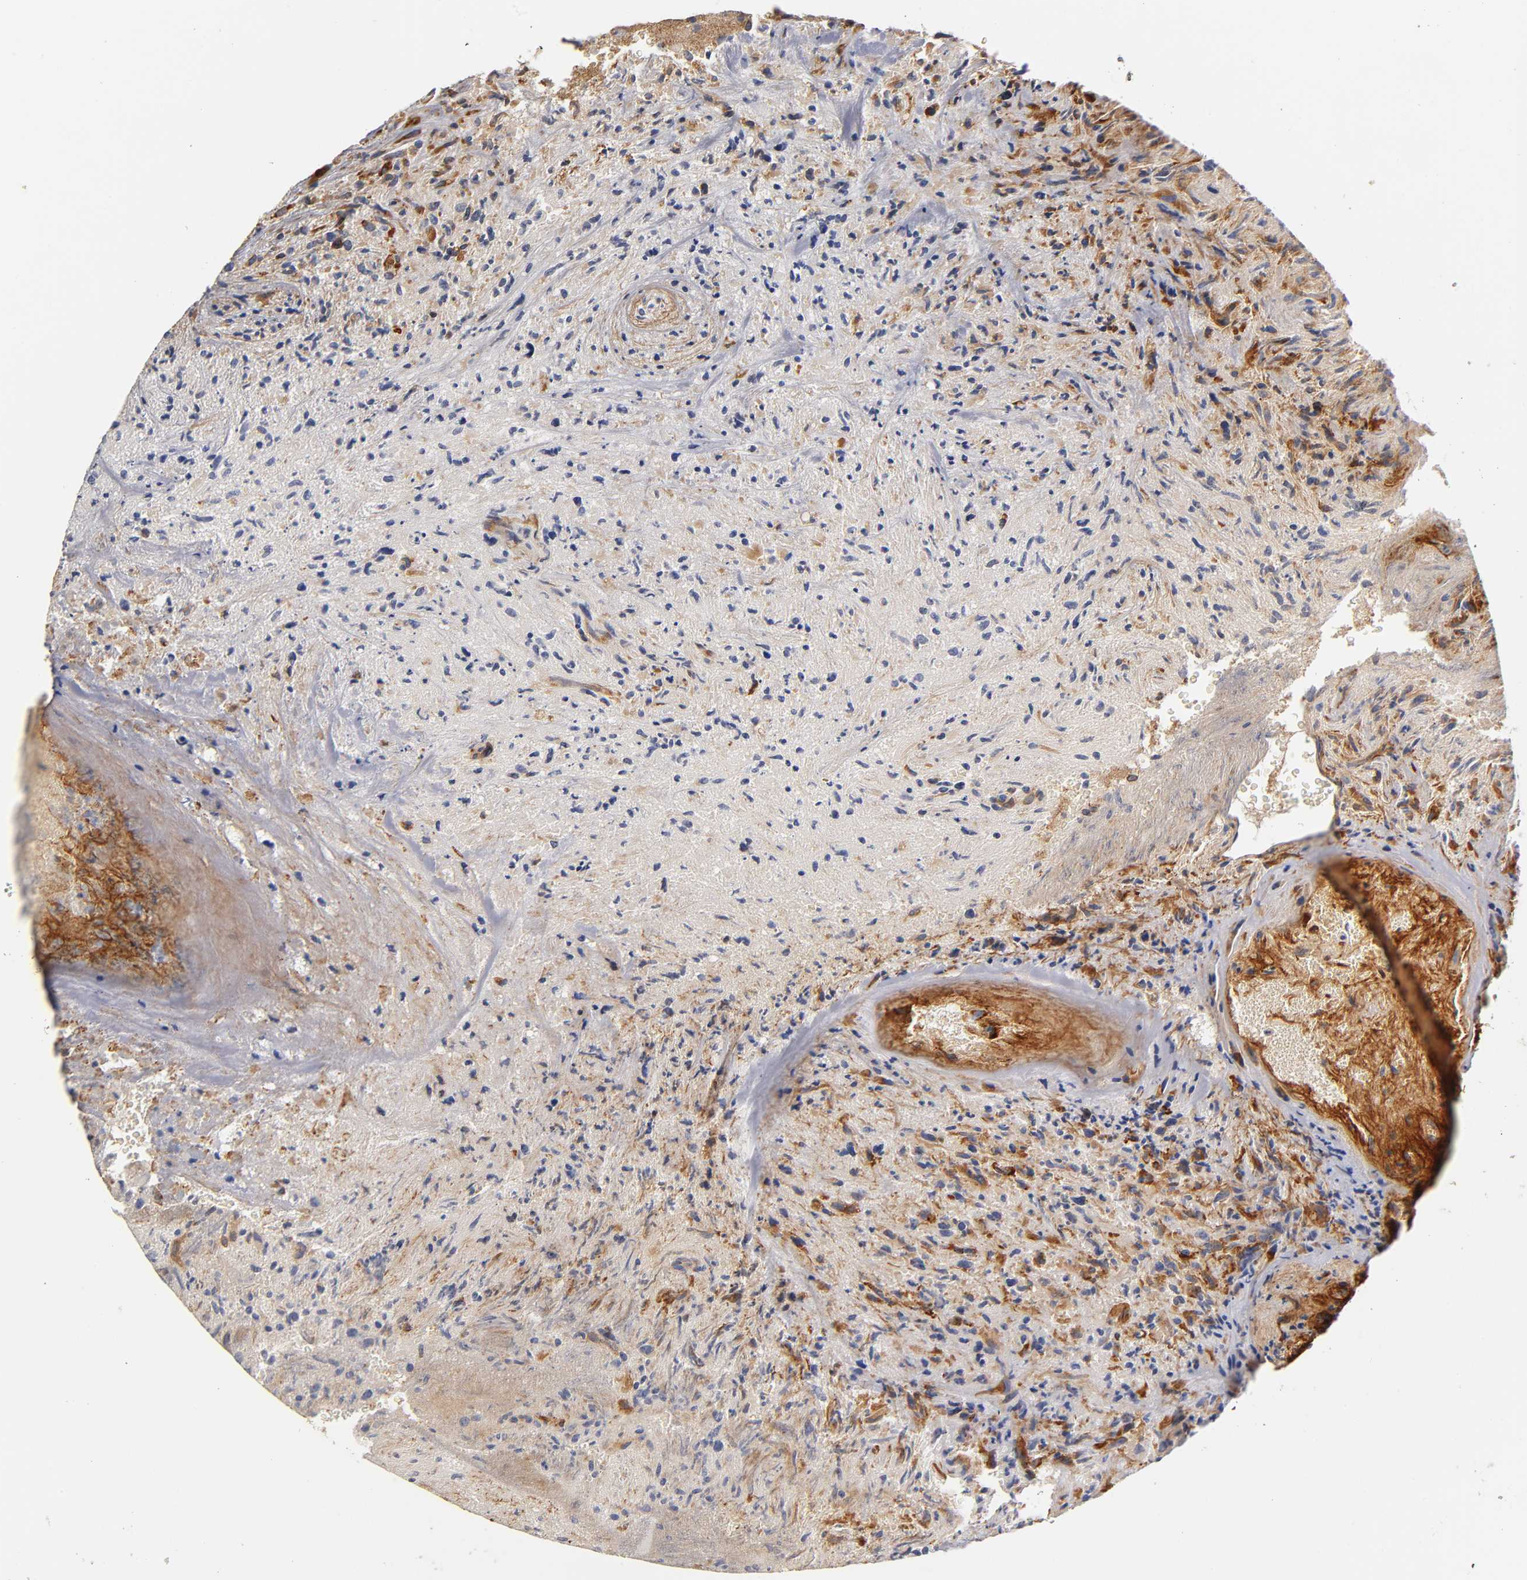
{"staining": {"intensity": "moderate", "quantity": "25%-75%", "location": "cytoplasmic/membranous"}, "tissue": "glioma", "cell_type": "Tumor cells", "image_type": "cancer", "snomed": [{"axis": "morphology", "description": "Normal tissue, NOS"}, {"axis": "morphology", "description": "Glioma, malignant, High grade"}, {"axis": "topography", "description": "Cerebral cortex"}], "caption": "Glioma stained with immunohistochemistry (IHC) reveals moderate cytoplasmic/membranous positivity in about 25%-75% of tumor cells.", "gene": "LAMB1", "patient": {"sex": "male", "age": 75}}